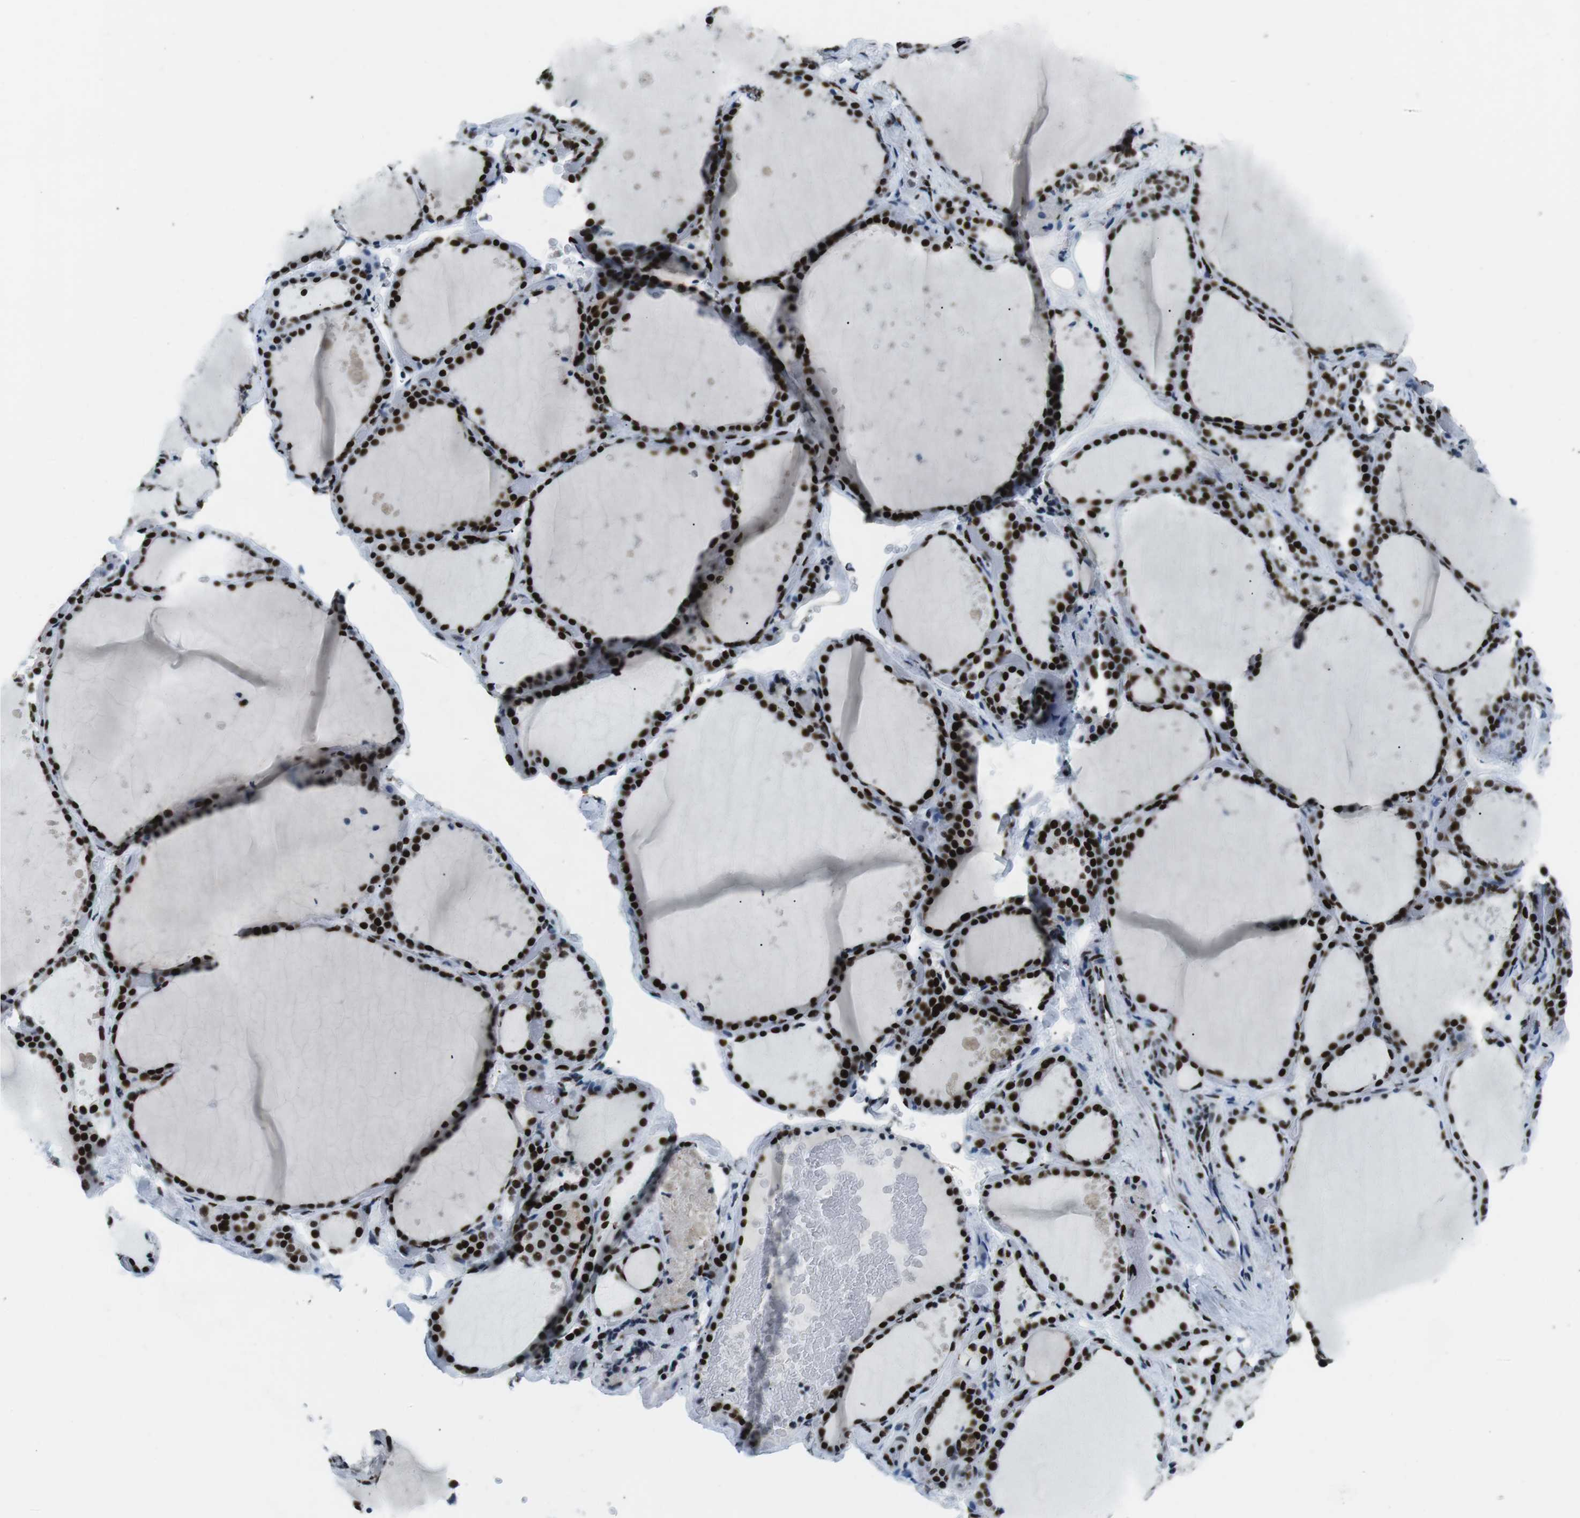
{"staining": {"intensity": "strong", "quantity": ">75%", "location": "nuclear"}, "tissue": "thyroid gland", "cell_type": "Glandular cells", "image_type": "normal", "snomed": [{"axis": "morphology", "description": "Normal tissue, NOS"}, {"axis": "topography", "description": "Thyroid gland"}], "caption": "Immunohistochemical staining of benign human thyroid gland displays high levels of strong nuclear expression in approximately >75% of glandular cells. Immunohistochemistry (ihc) stains the protein of interest in brown and the nuclei are stained blue.", "gene": "PML", "patient": {"sex": "female", "age": 44}}